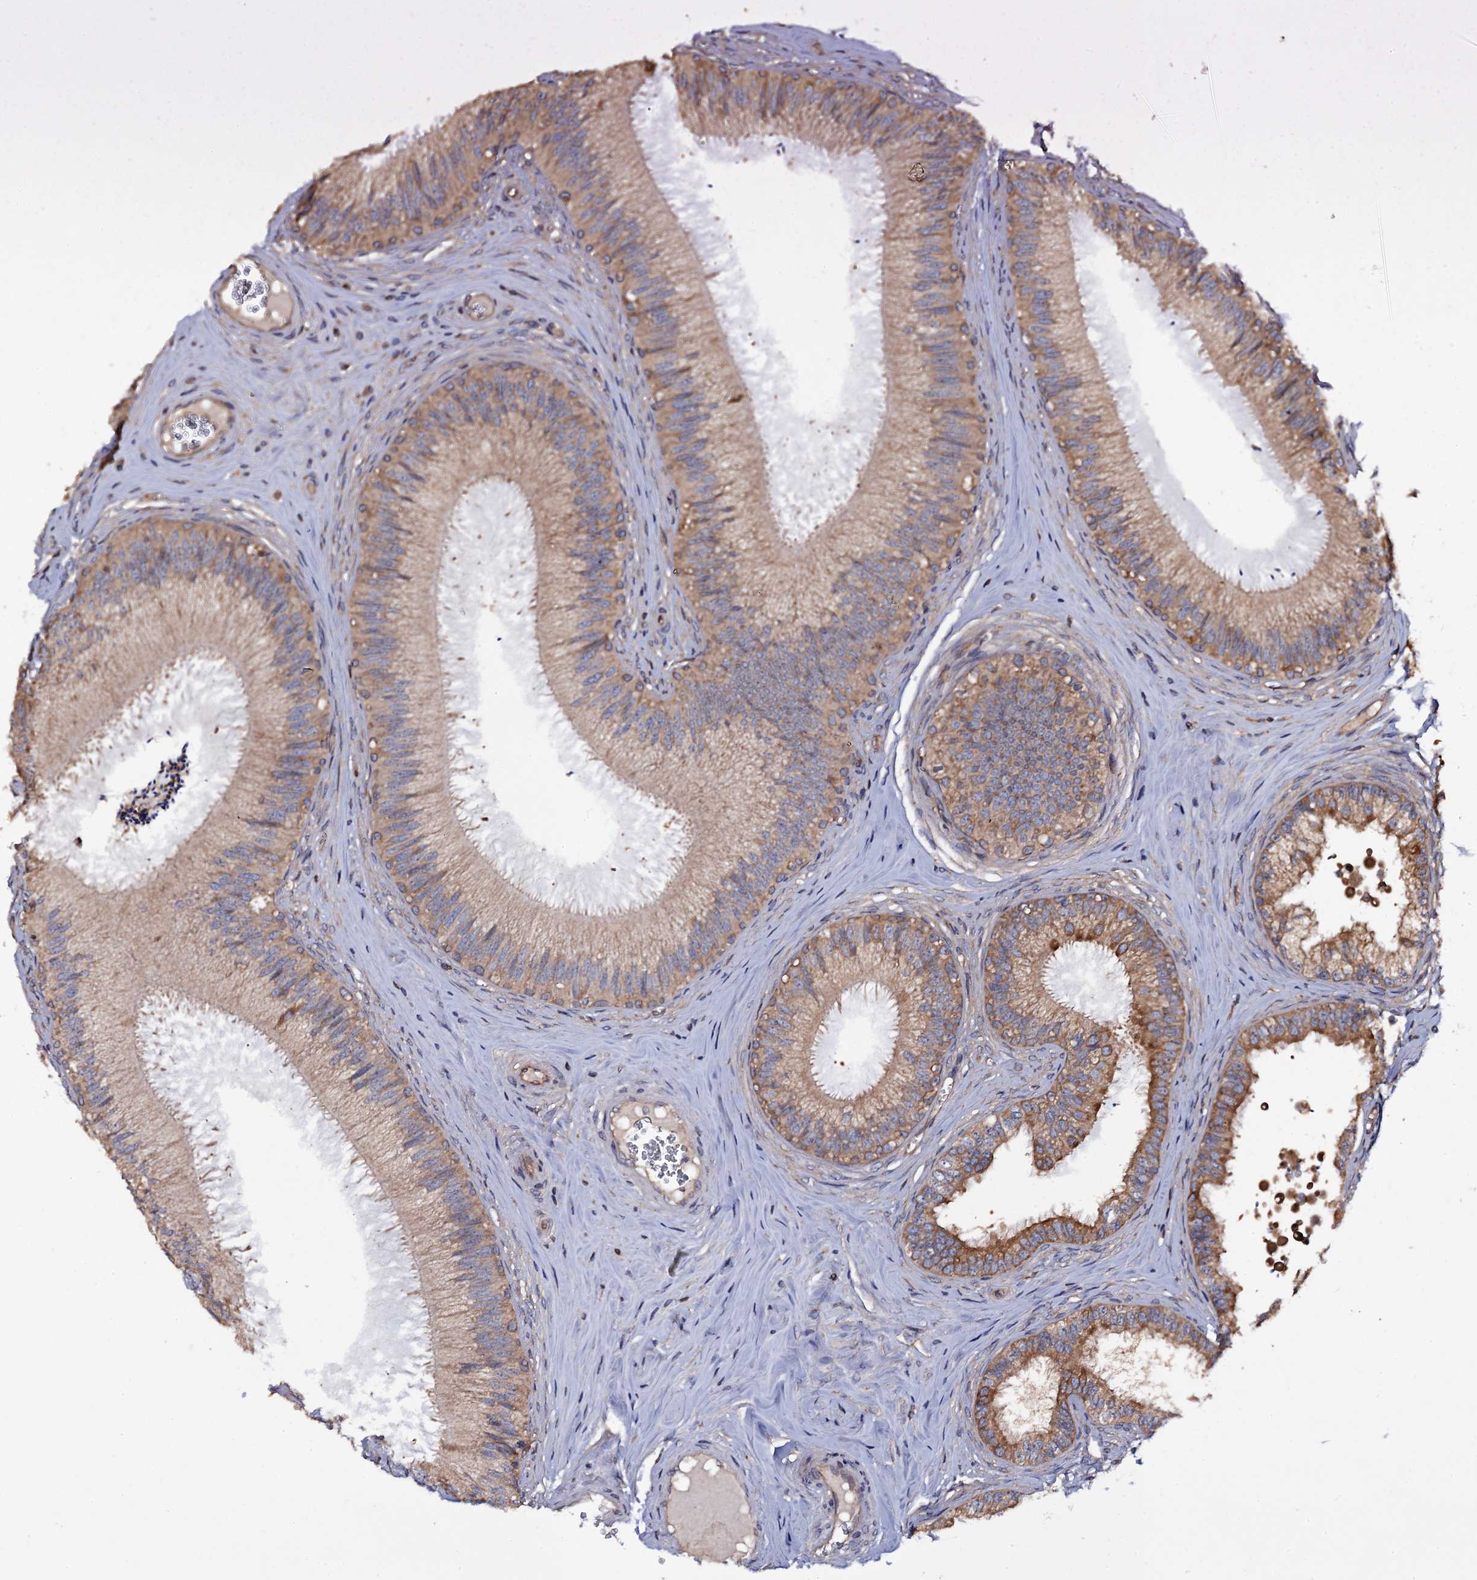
{"staining": {"intensity": "moderate", "quantity": ">75%", "location": "cytoplasmic/membranous"}, "tissue": "epididymis", "cell_type": "Glandular cells", "image_type": "normal", "snomed": [{"axis": "morphology", "description": "Normal tissue, NOS"}, {"axis": "topography", "description": "Epididymis"}], "caption": "Benign epididymis displays moderate cytoplasmic/membranous expression in about >75% of glandular cells, visualized by immunohistochemistry.", "gene": "TTC23", "patient": {"sex": "male", "age": 46}}